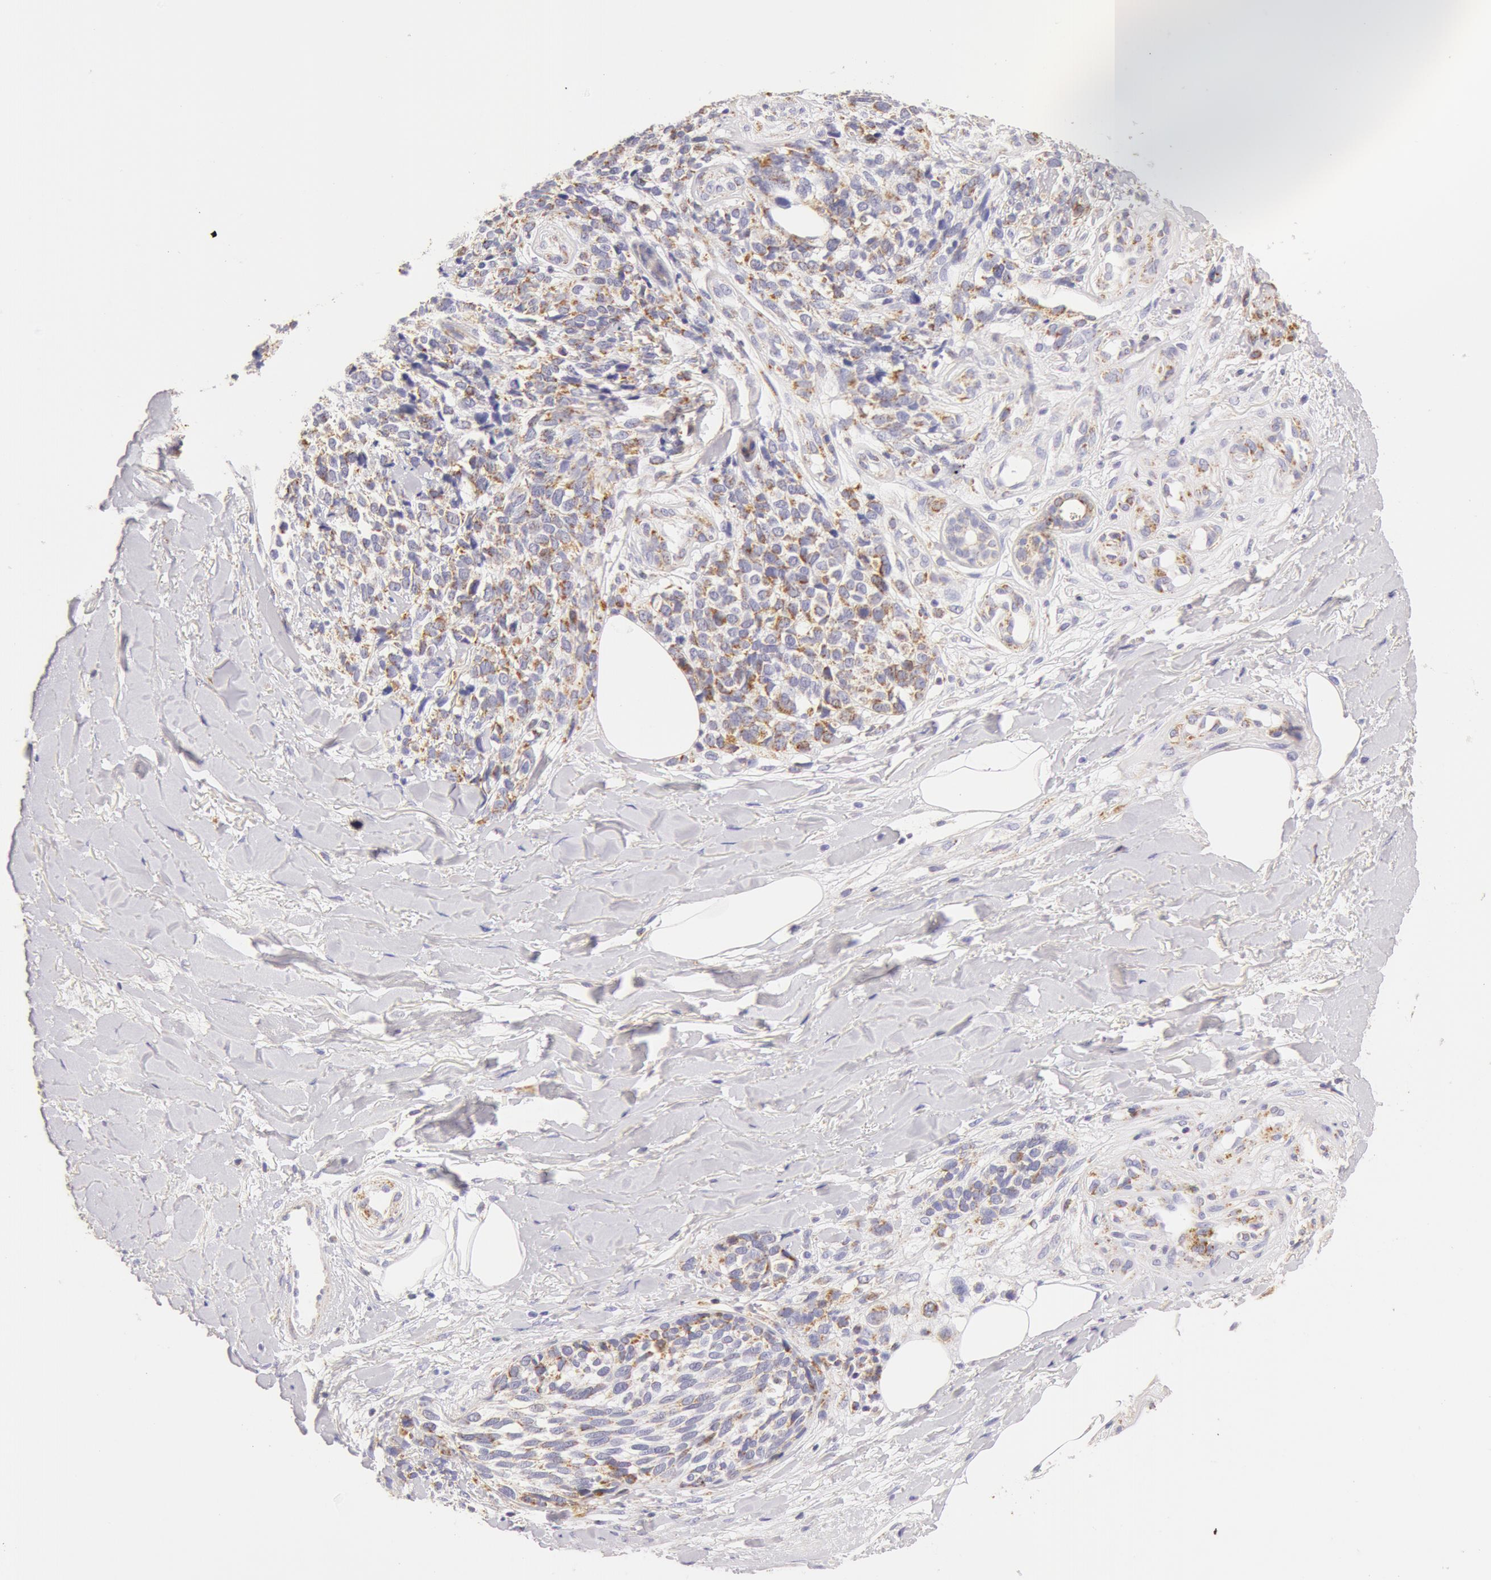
{"staining": {"intensity": "moderate", "quantity": "<25%", "location": "cytoplasmic/membranous"}, "tissue": "melanoma", "cell_type": "Tumor cells", "image_type": "cancer", "snomed": [{"axis": "morphology", "description": "Malignant melanoma, NOS"}, {"axis": "topography", "description": "Skin"}], "caption": "This image reveals IHC staining of human melanoma, with low moderate cytoplasmic/membranous positivity in approximately <25% of tumor cells.", "gene": "ATP5F1B", "patient": {"sex": "female", "age": 85}}